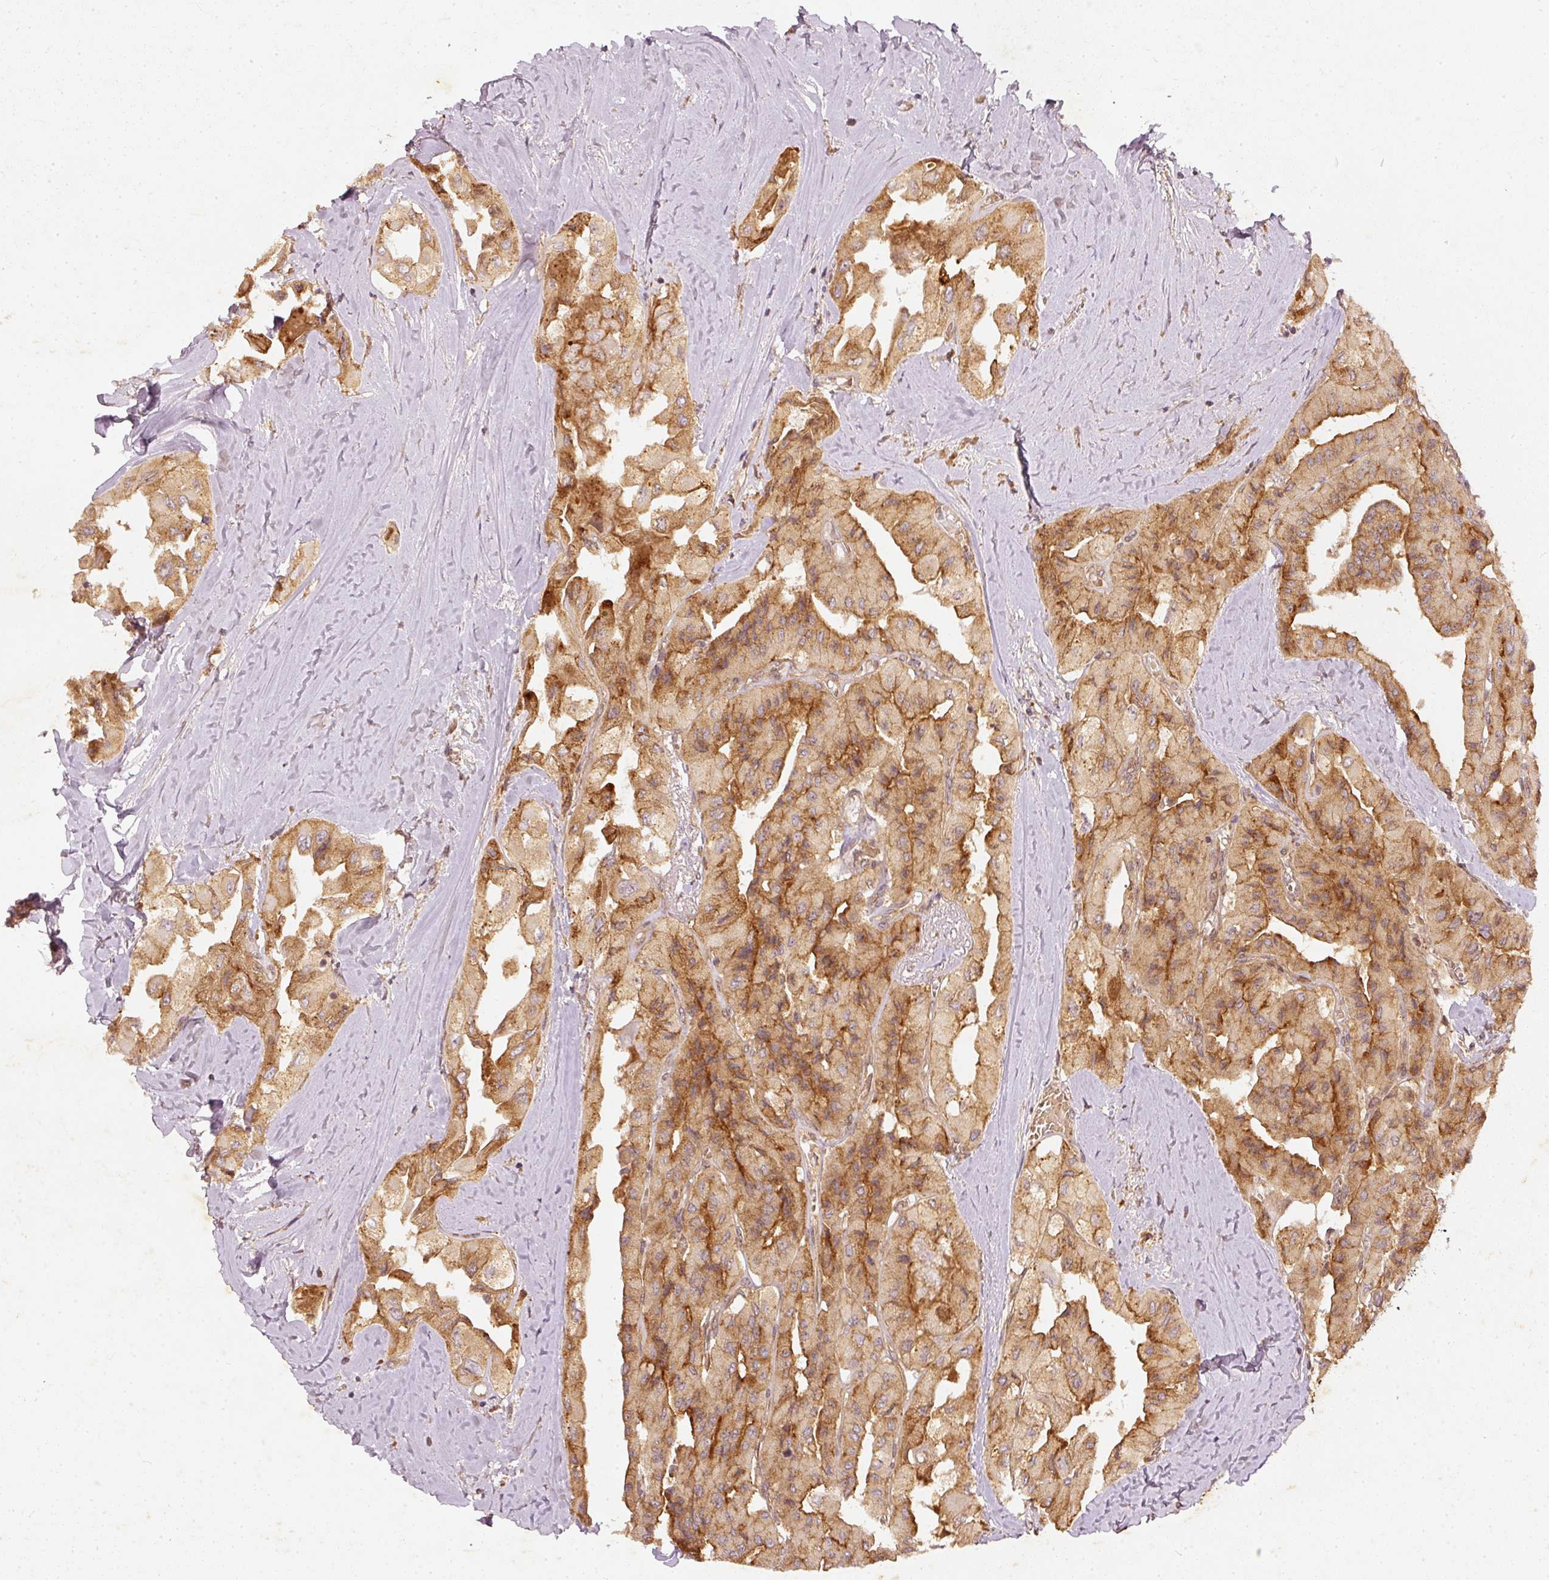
{"staining": {"intensity": "moderate", "quantity": ">75%", "location": "cytoplasmic/membranous"}, "tissue": "thyroid cancer", "cell_type": "Tumor cells", "image_type": "cancer", "snomed": [{"axis": "morphology", "description": "Normal tissue, NOS"}, {"axis": "morphology", "description": "Papillary adenocarcinoma, NOS"}, {"axis": "topography", "description": "Thyroid gland"}], "caption": "An image of papillary adenocarcinoma (thyroid) stained for a protein displays moderate cytoplasmic/membranous brown staining in tumor cells.", "gene": "ZNF580", "patient": {"sex": "female", "age": 59}}